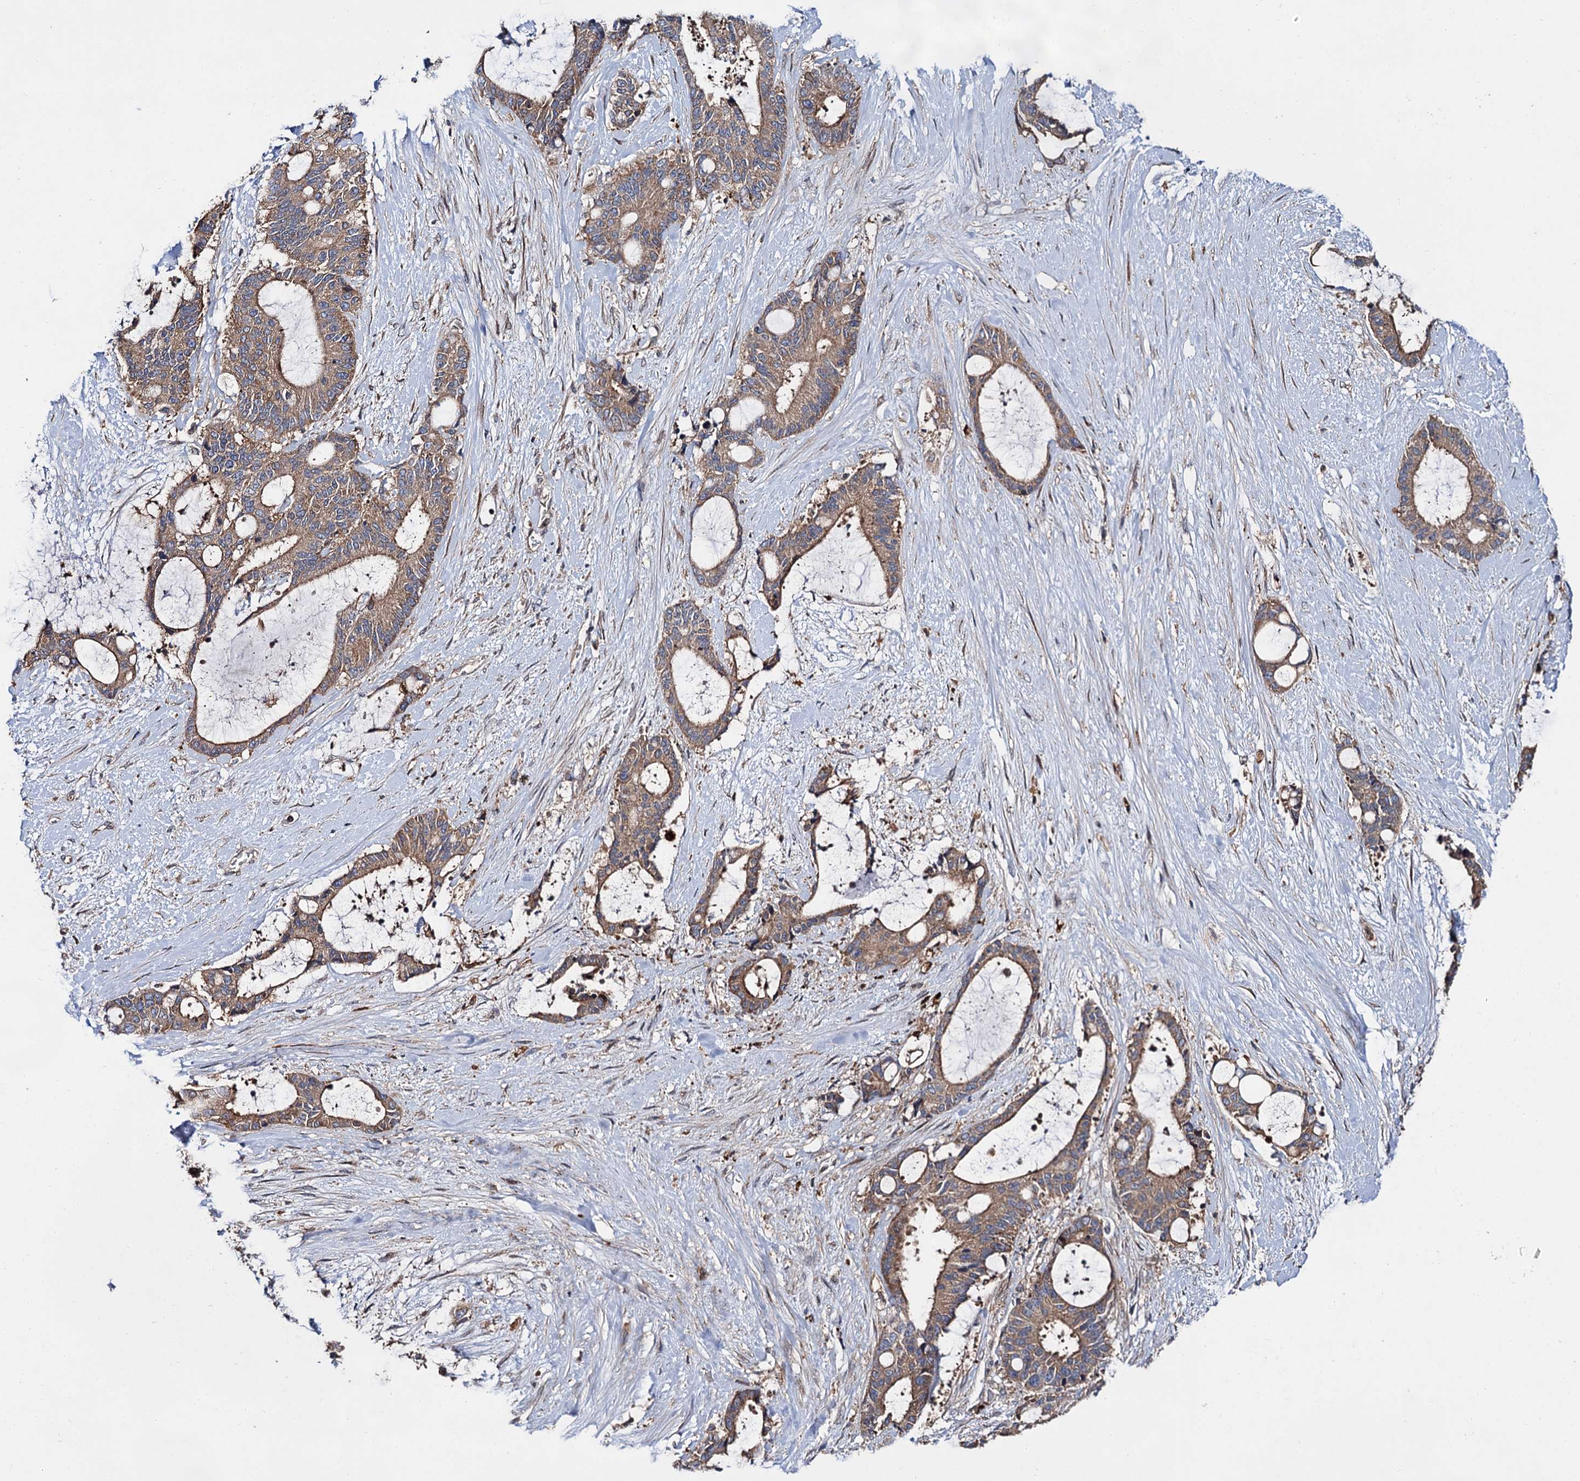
{"staining": {"intensity": "moderate", "quantity": ">75%", "location": "cytoplasmic/membranous"}, "tissue": "liver cancer", "cell_type": "Tumor cells", "image_type": "cancer", "snomed": [{"axis": "morphology", "description": "Normal tissue, NOS"}, {"axis": "morphology", "description": "Cholangiocarcinoma"}, {"axis": "topography", "description": "Liver"}, {"axis": "topography", "description": "Peripheral nerve tissue"}], "caption": "Immunohistochemical staining of cholangiocarcinoma (liver) shows moderate cytoplasmic/membranous protein positivity in about >75% of tumor cells.", "gene": "NAA25", "patient": {"sex": "female", "age": 73}}